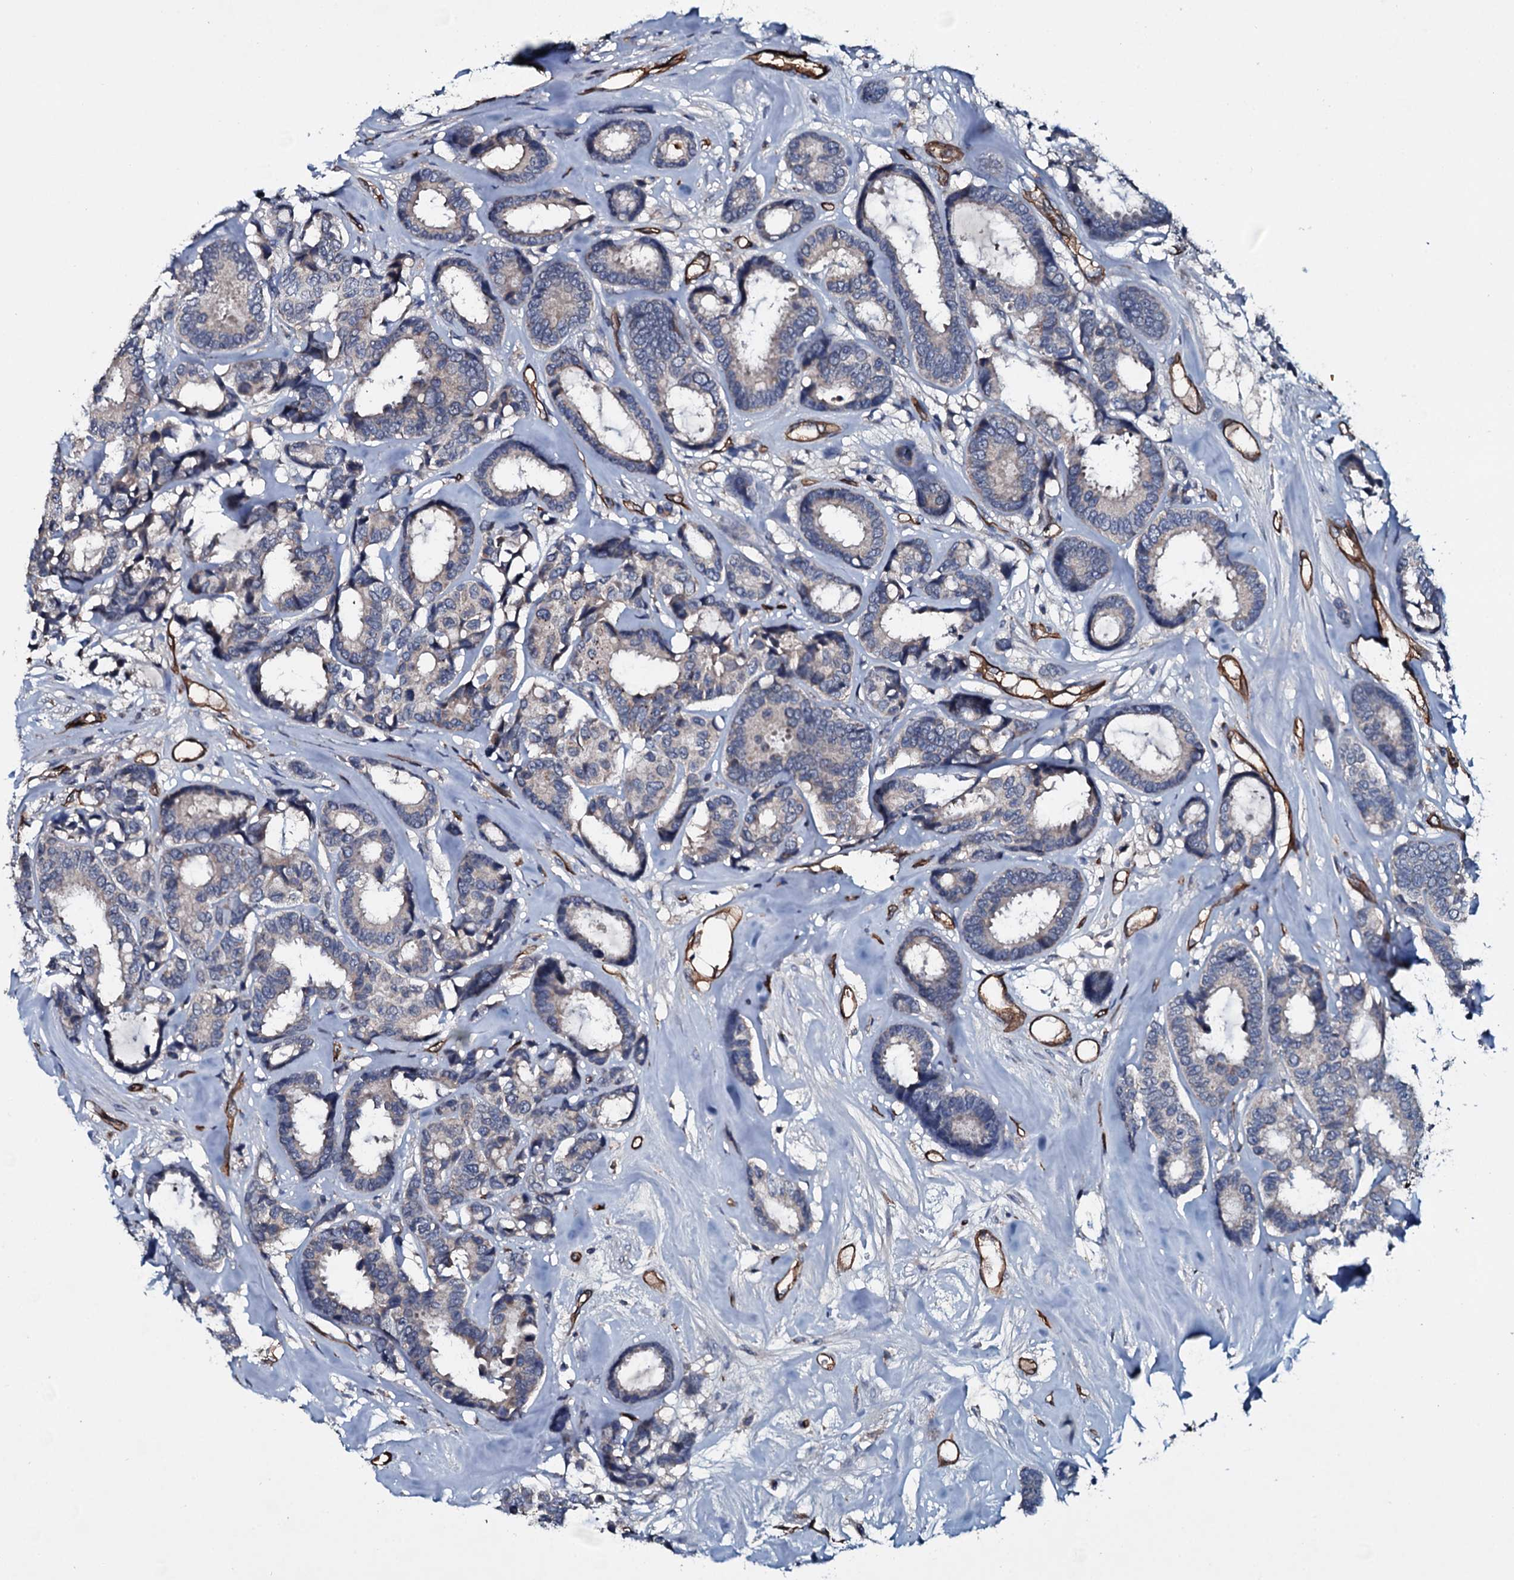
{"staining": {"intensity": "negative", "quantity": "none", "location": "none"}, "tissue": "breast cancer", "cell_type": "Tumor cells", "image_type": "cancer", "snomed": [{"axis": "morphology", "description": "Duct carcinoma"}, {"axis": "topography", "description": "Breast"}], "caption": "Histopathology image shows no significant protein staining in tumor cells of breast invasive ductal carcinoma.", "gene": "CLEC14A", "patient": {"sex": "female", "age": 87}}